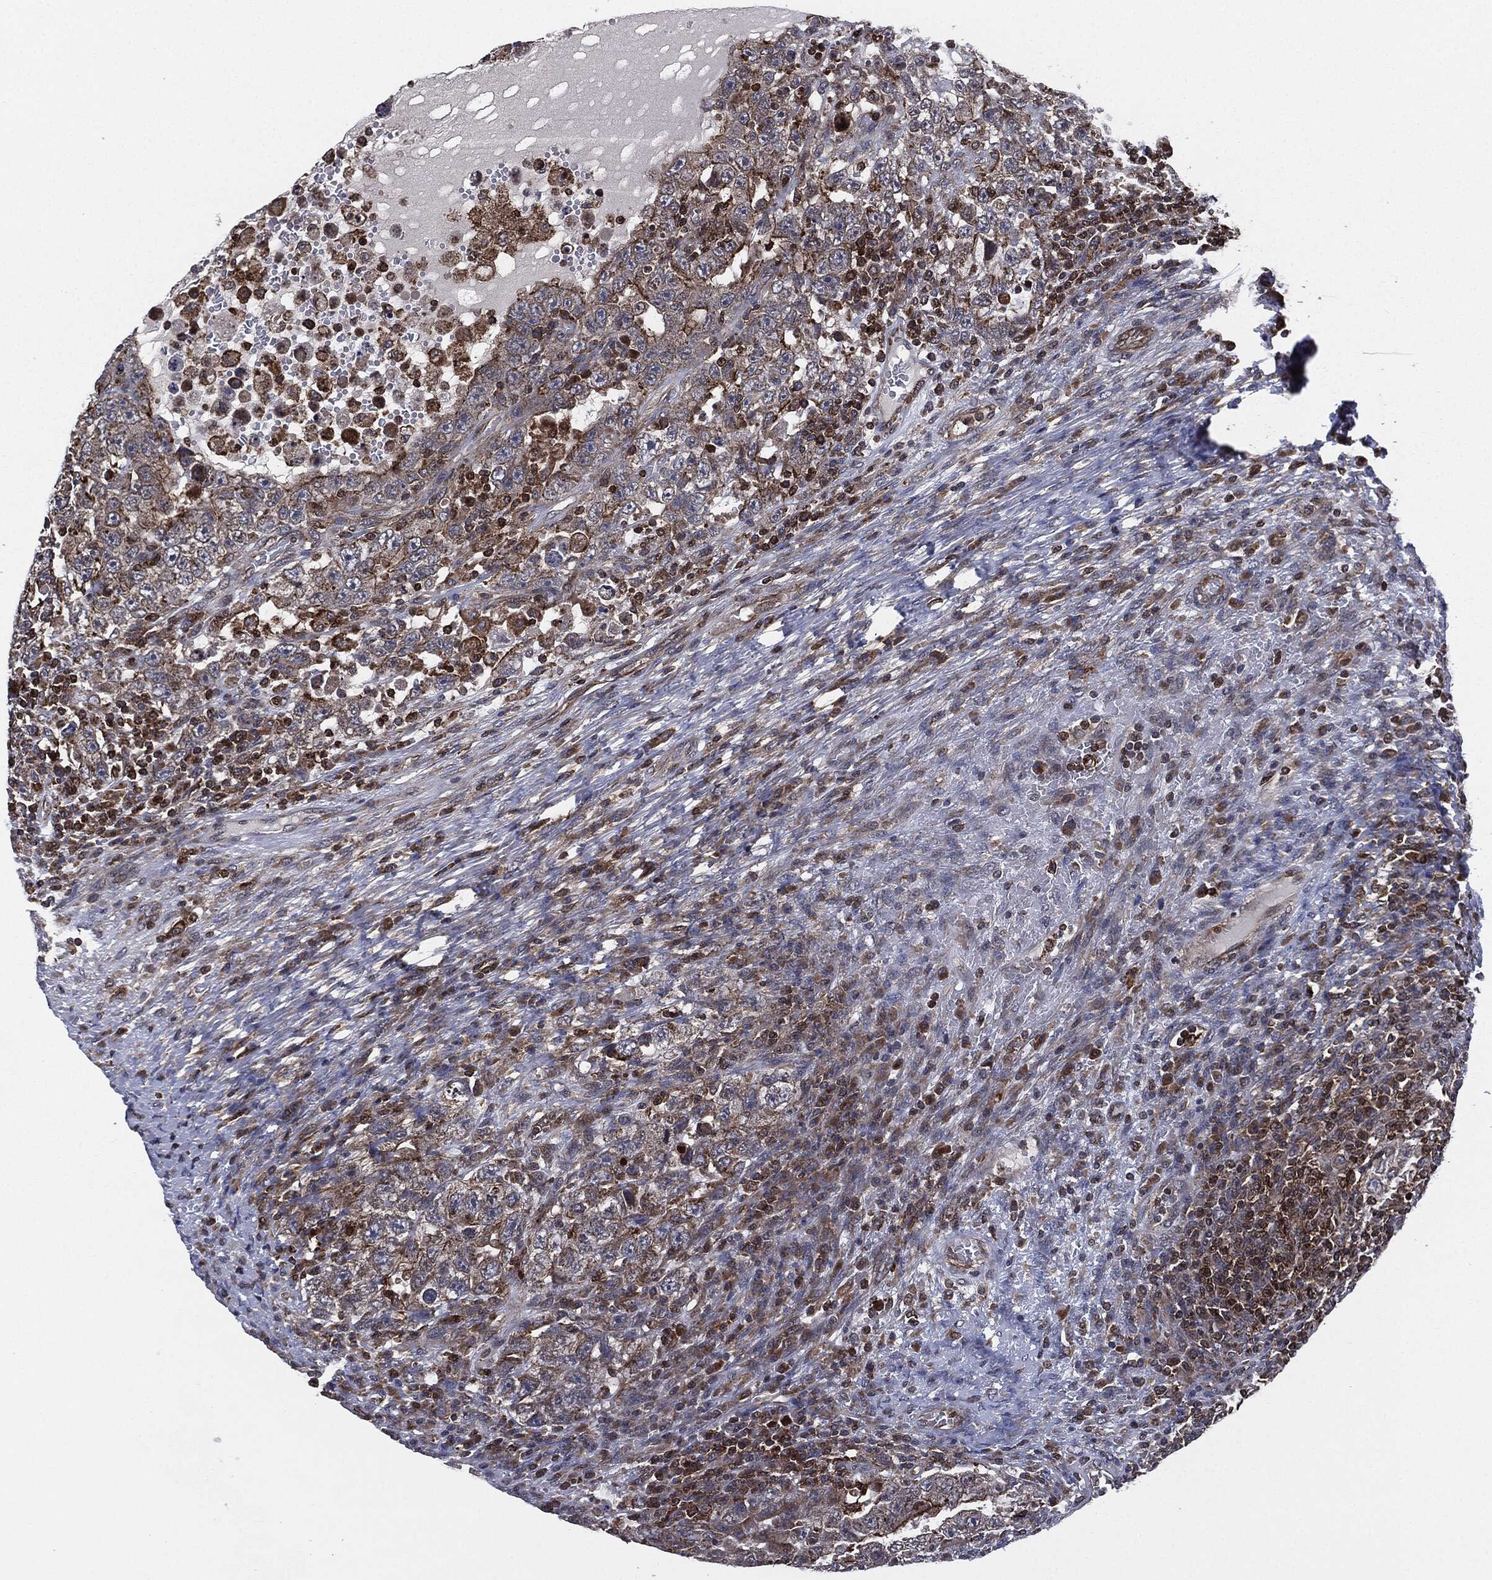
{"staining": {"intensity": "moderate", "quantity": "<25%", "location": "cytoplasmic/membranous"}, "tissue": "testis cancer", "cell_type": "Tumor cells", "image_type": "cancer", "snomed": [{"axis": "morphology", "description": "Carcinoma, Embryonal, NOS"}, {"axis": "topography", "description": "Testis"}], "caption": "Approximately <25% of tumor cells in human testis embryonal carcinoma show moderate cytoplasmic/membranous protein staining as visualized by brown immunohistochemical staining.", "gene": "UBR1", "patient": {"sex": "male", "age": 26}}